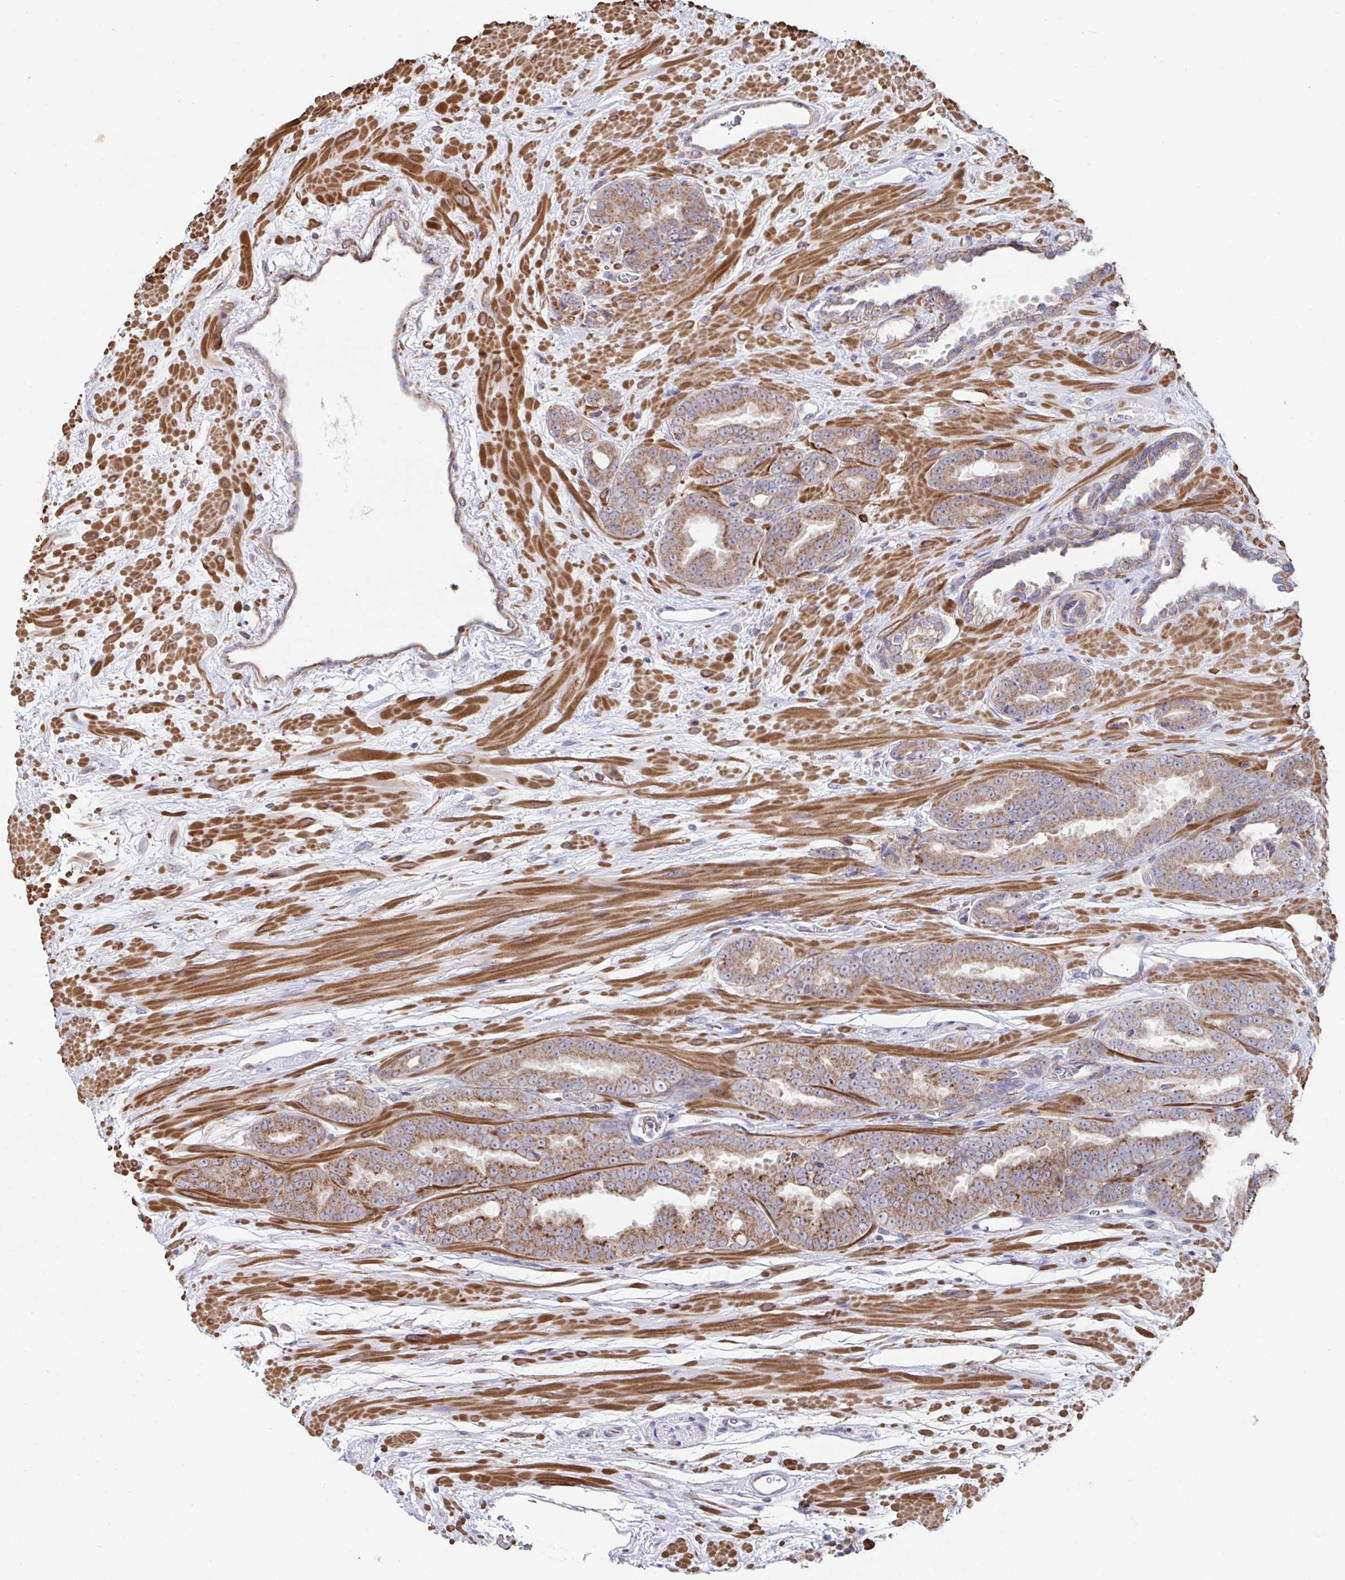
{"staining": {"intensity": "moderate", "quantity": ">75%", "location": "cytoplasmic/membranous"}, "tissue": "prostate cancer", "cell_type": "Tumor cells", "image_type": "cancer", "snomed": [{"axis": "morphology", "description": "Adenocarcinoma, High grade"}, {"axis": "topography", "description": "Prostate"}], "caption": "This image exhibits prostate cancer (adenocarcinoma (high-grade)) stained with immunohistochemistry to label a protein in brown. The cytoplasmic/membranous of tumor cells show moderate positivity for the protein. Nuclei are counter-stained blue.", "gene": "DZANK1", "patient": {"sex": "male", "age": 72}}